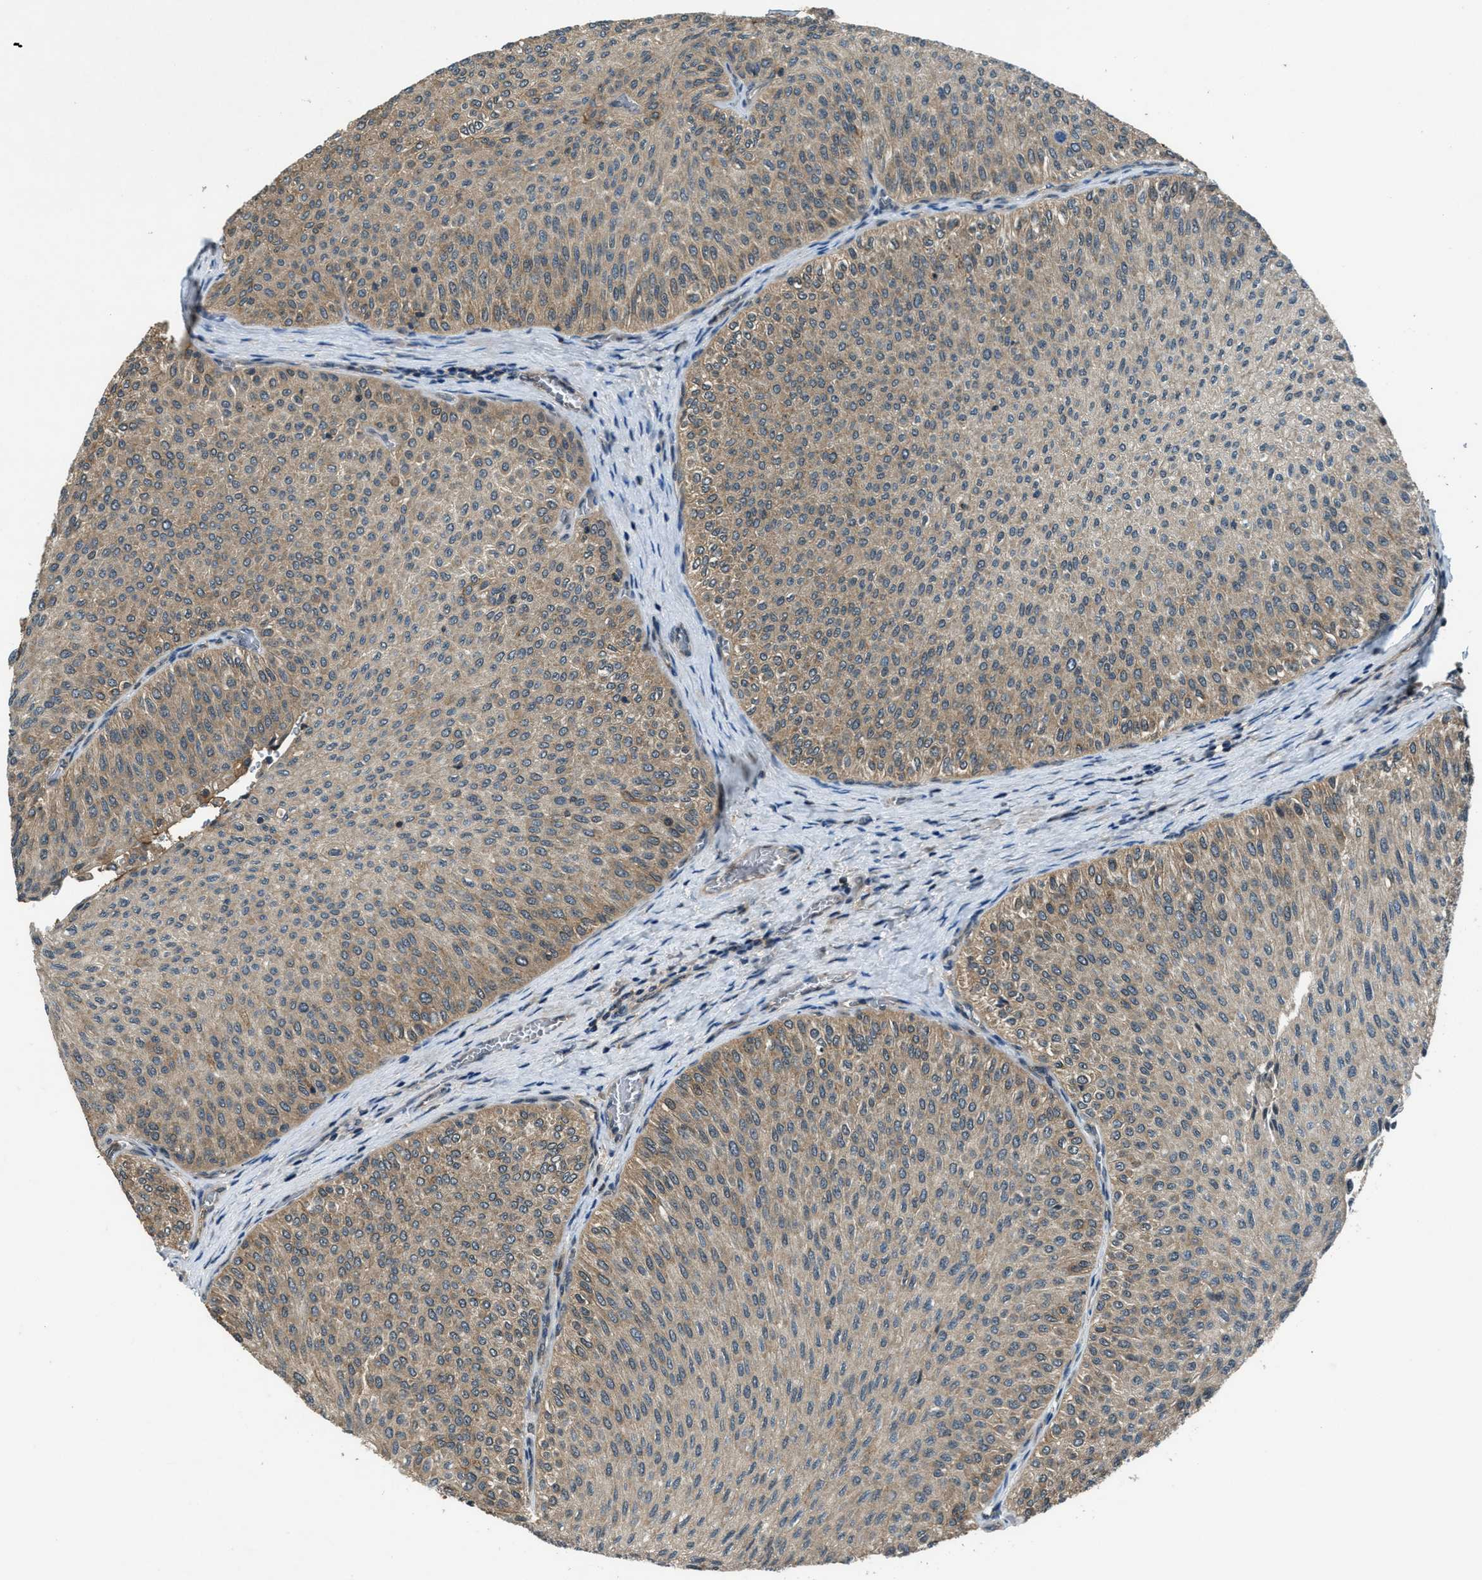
{"staining": {"intensity": "moderate", "quantity": ">75%", "location": "cytoplasmic/membranous"}, "tissue": "urothelial cancer", "cell_type": "Tumor cells", "image_type": "cancer", "snomed": [{"axis": "morphology", "description": "Urothelial carcinoma, Low grade"}, {"axis": "topography", "description": "Urinary bladder"}], "caption": "This image demonstrates immunohistochemistry staining of urothelial carcinoma (low-grade), with medium moderate cytoplasmic/membranous staining in about >75% of tumor cells.", "gene": "DUSP6", "patient": {"sex": "male", "age": 78}}